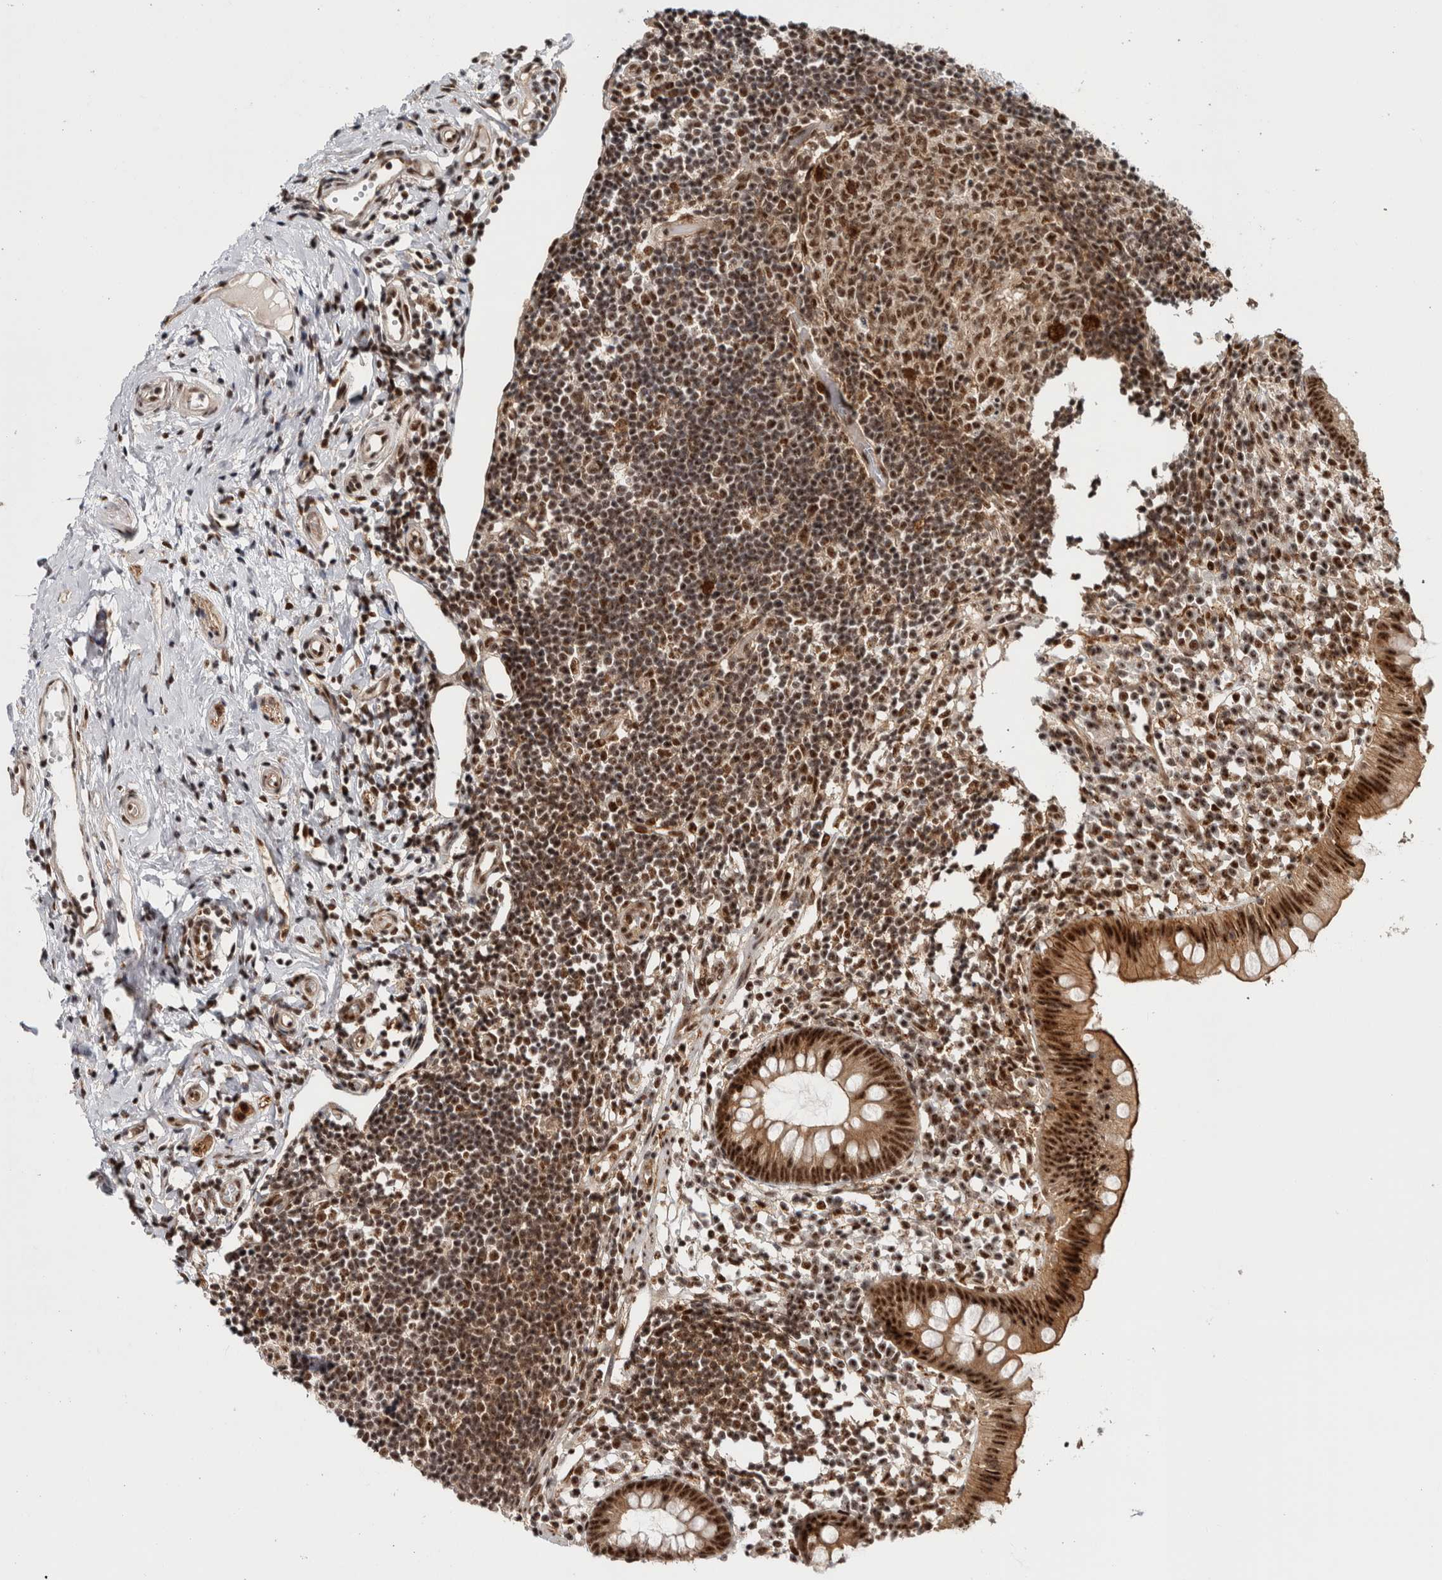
{"staining": {"intensity": "strong", "quantity": ">75%", "location": "cytoplasmic/membranous,nuclear"}, "tissue": "appendix", "cell_type": "Glandular cells", "image_type": "normal", "snomed": [{"axis": "morphology", "description": "Normal tissue, NOS"}, {"axis": "topography", "description": "Appendix"}], "caption": "IHC micrograph of unremarkable appendix: human appendix stained using immunohistochemistry demonstrates high levels of strong protein expression localized specifically in the cytoplasmic/membranous,nuclear of glandular cells, appearing as a cytoplasmic/membranous,nuclear brown color.", "gene": "MKNK1", "patient": {"sex": "female", "age": 20}}